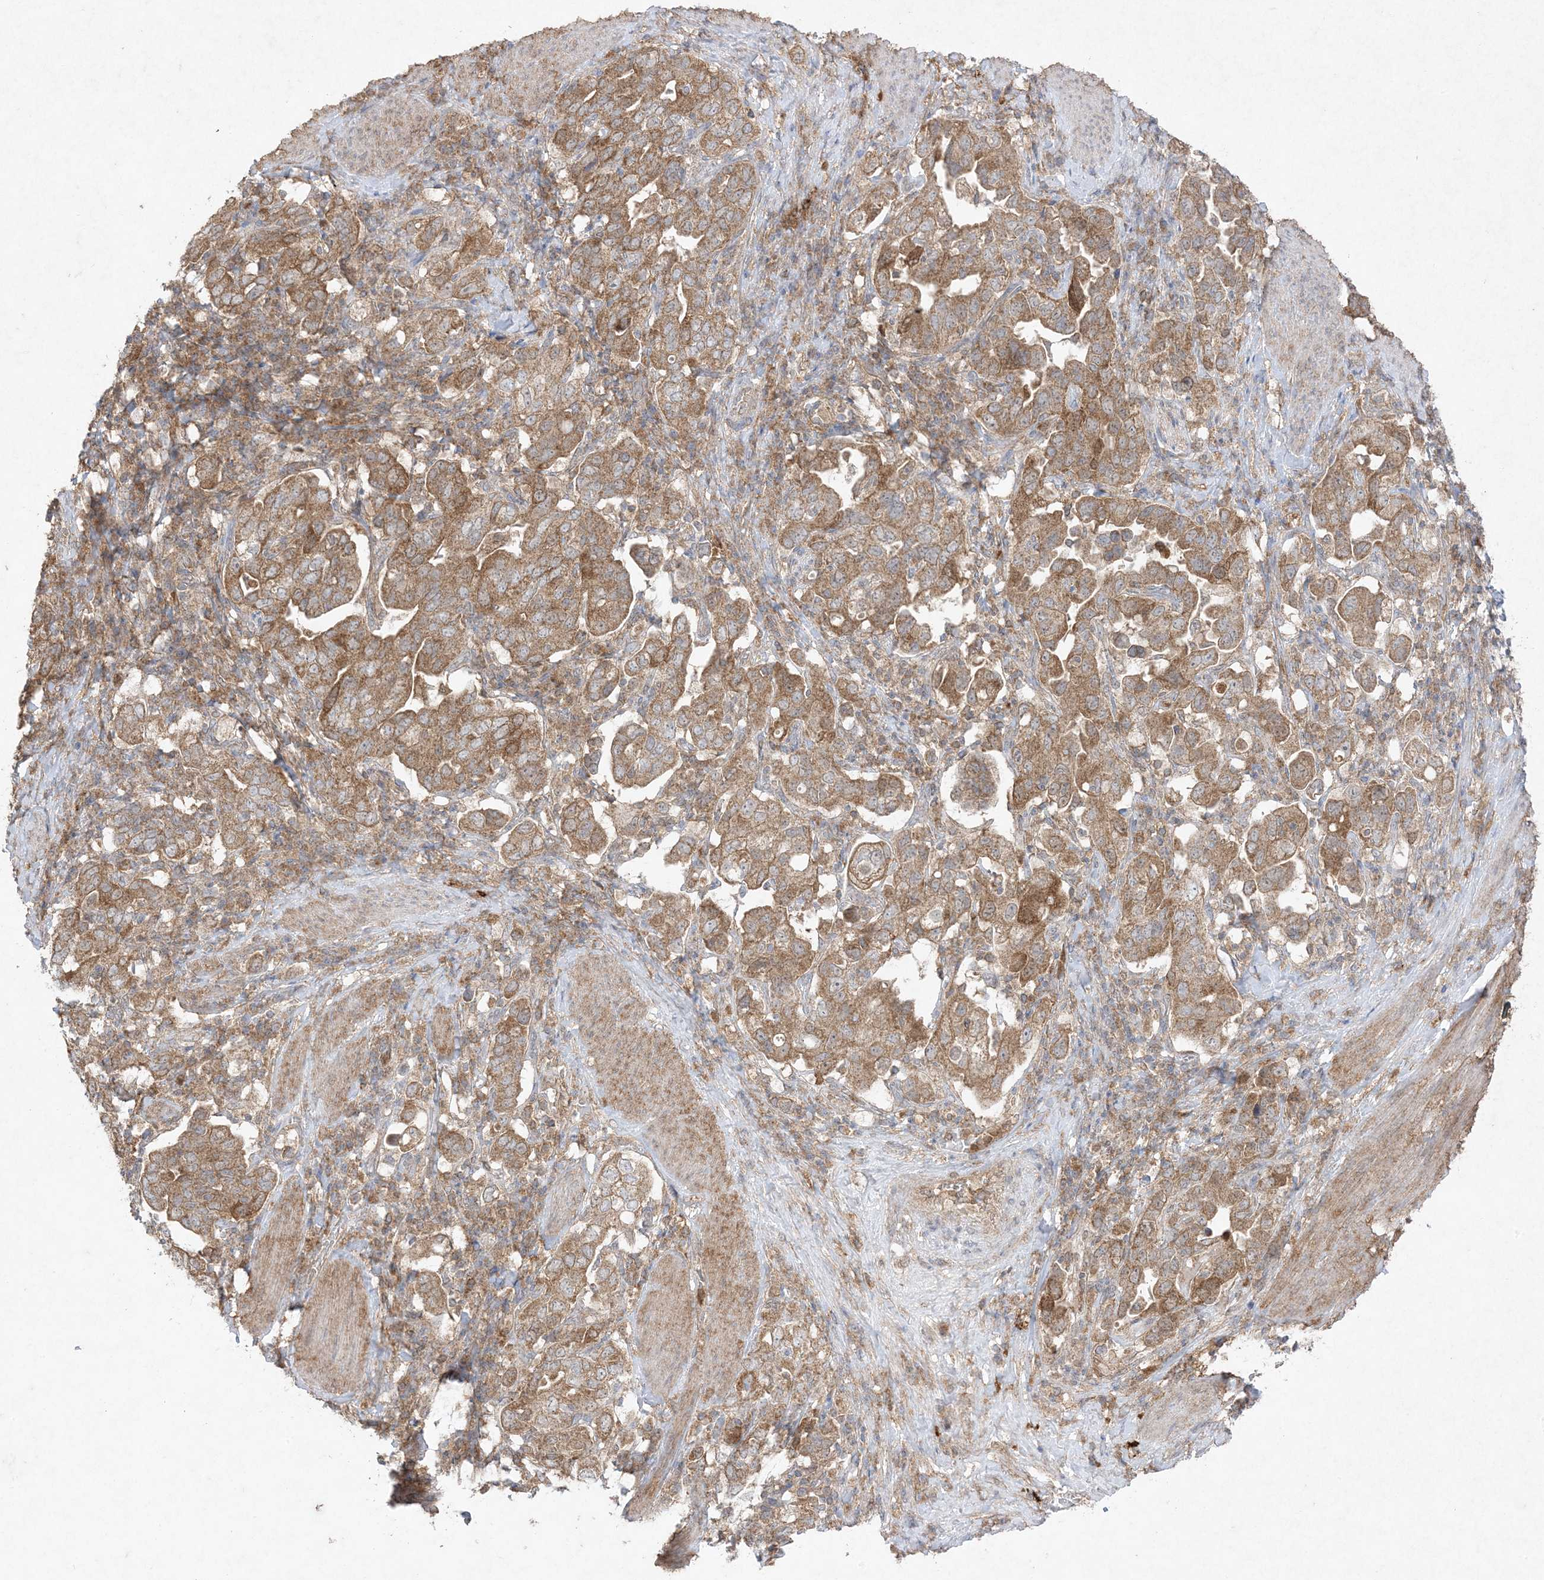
{"staining": {"intensity": "moderate", "quantity": ">75%", "location": "cytoplasmic/membranous"}, "tissue": "stomach cancer", "cell_type": "Tumor cells", "image_type": "cancer", "snomed": [{"axis": "morphology", "description": "Adenocarcinoma, NOS"}, {"axis": "topography", "description": "Stomach, upper"}], "caption": "The image displays immunohistochemical staining of adenocarcinoma (stomach). There is moderate cytoplasmic/membranous positivity is present in about >75% of tumor cells. (Stains: DAB (3,3'-diaminobenzidine) in brown, nuclei in blue, Microscopy: brightfield microscopy at high magnification).", "gene": "UBE2C", "patient": {"sex": "male", "age": 62}}